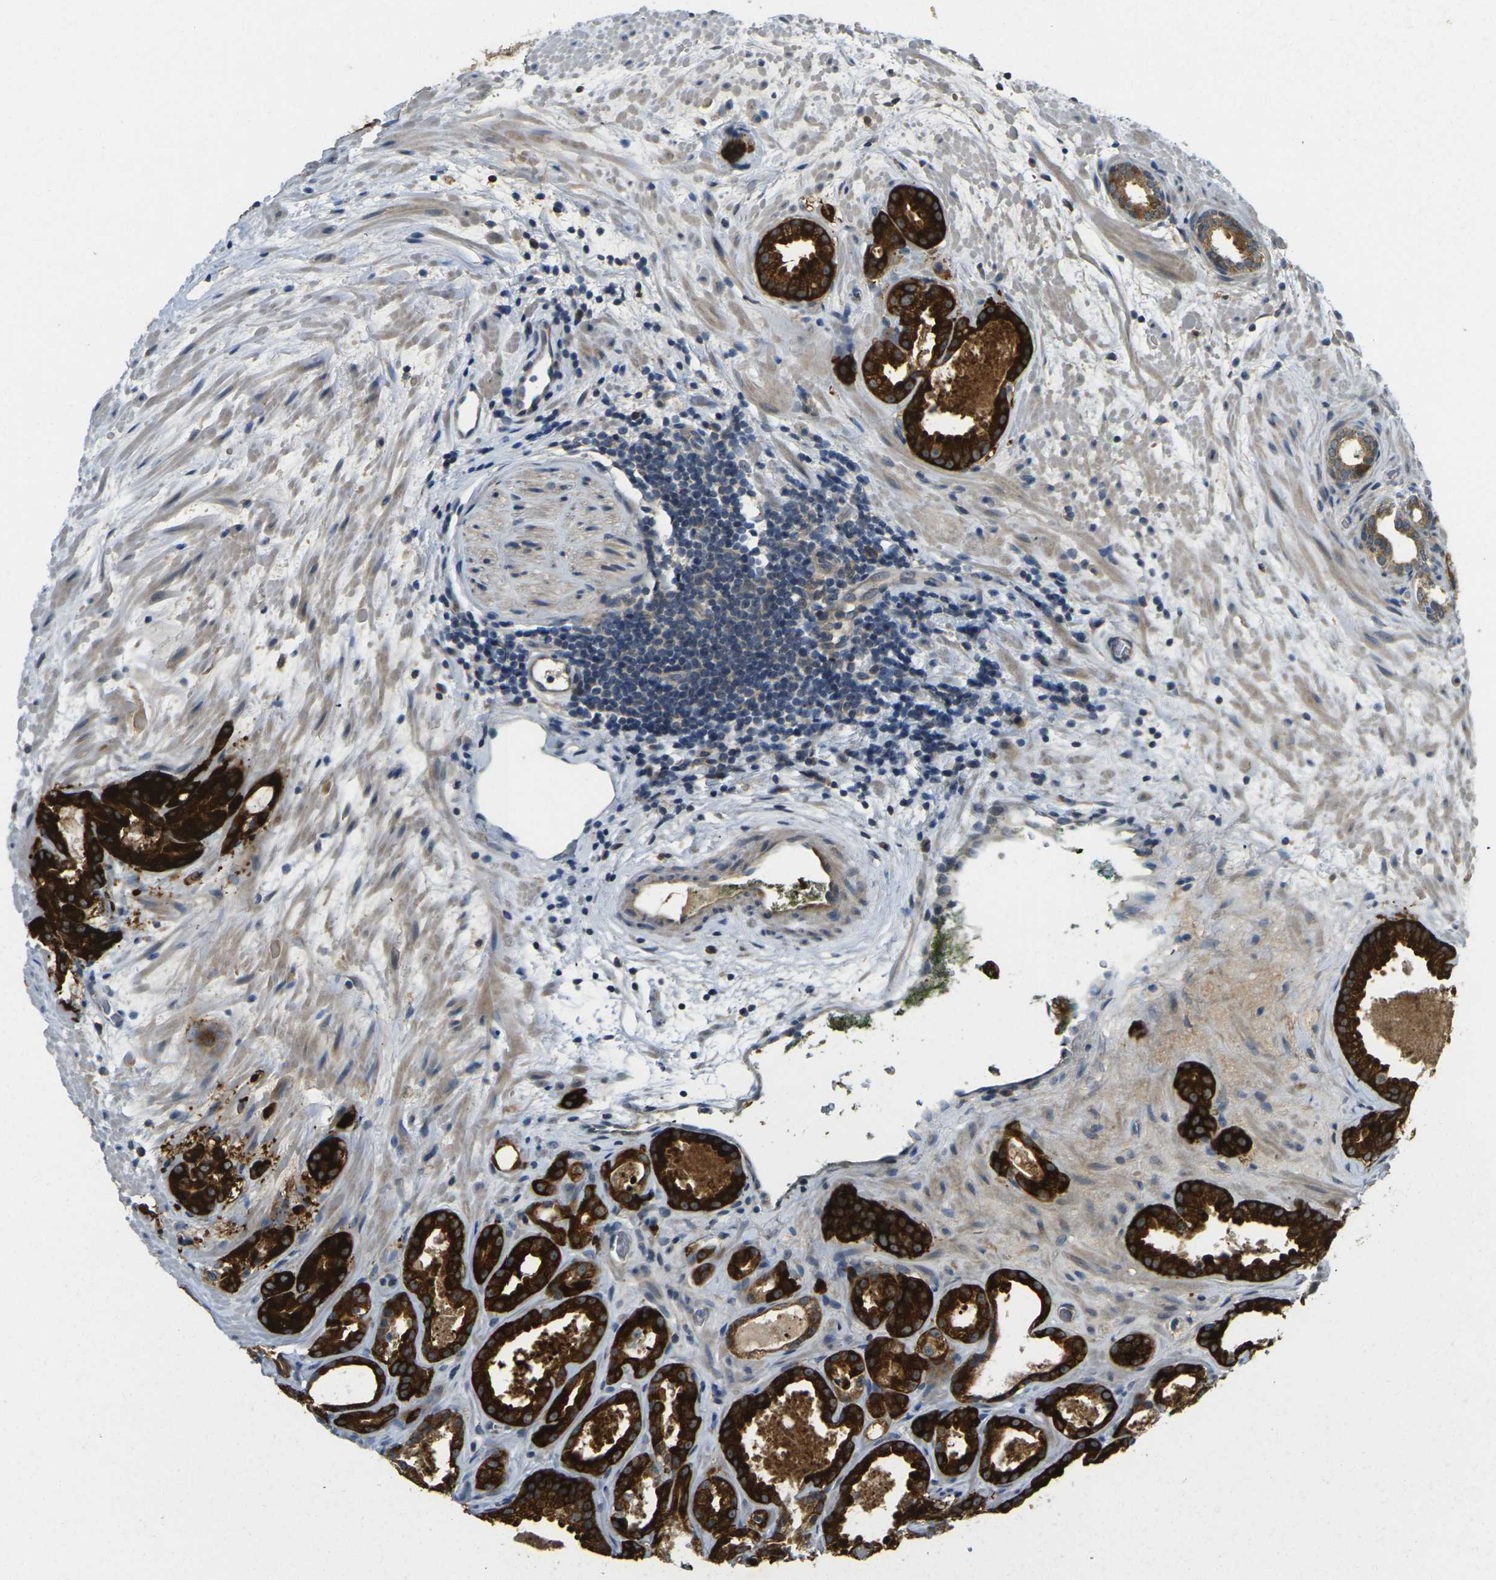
{"staining": {"intensity": "strong", "quantity": ">75%", "location": "cytoplasmic/membranous"}, "tissue": "prostate cancer", "cell_type": "Tumor cells", "image_type": "cancer", "snomed": [{"axis": "morphology", "description": "Adenocarcinoma, Low grade"}, {"axis": "topography", "description": "Prostate"}], "caption": "Low-grade adenocarcinoma (prostate) was stained to show a protein in brown. There is high levels of strong cytoplasmic/membranous positivity in approximately >75% of tumor cells. (IHC, brightfield microscopy, high magnification).", "gene": "GNA12", "patient": {"sex": "male", "age": 57}}